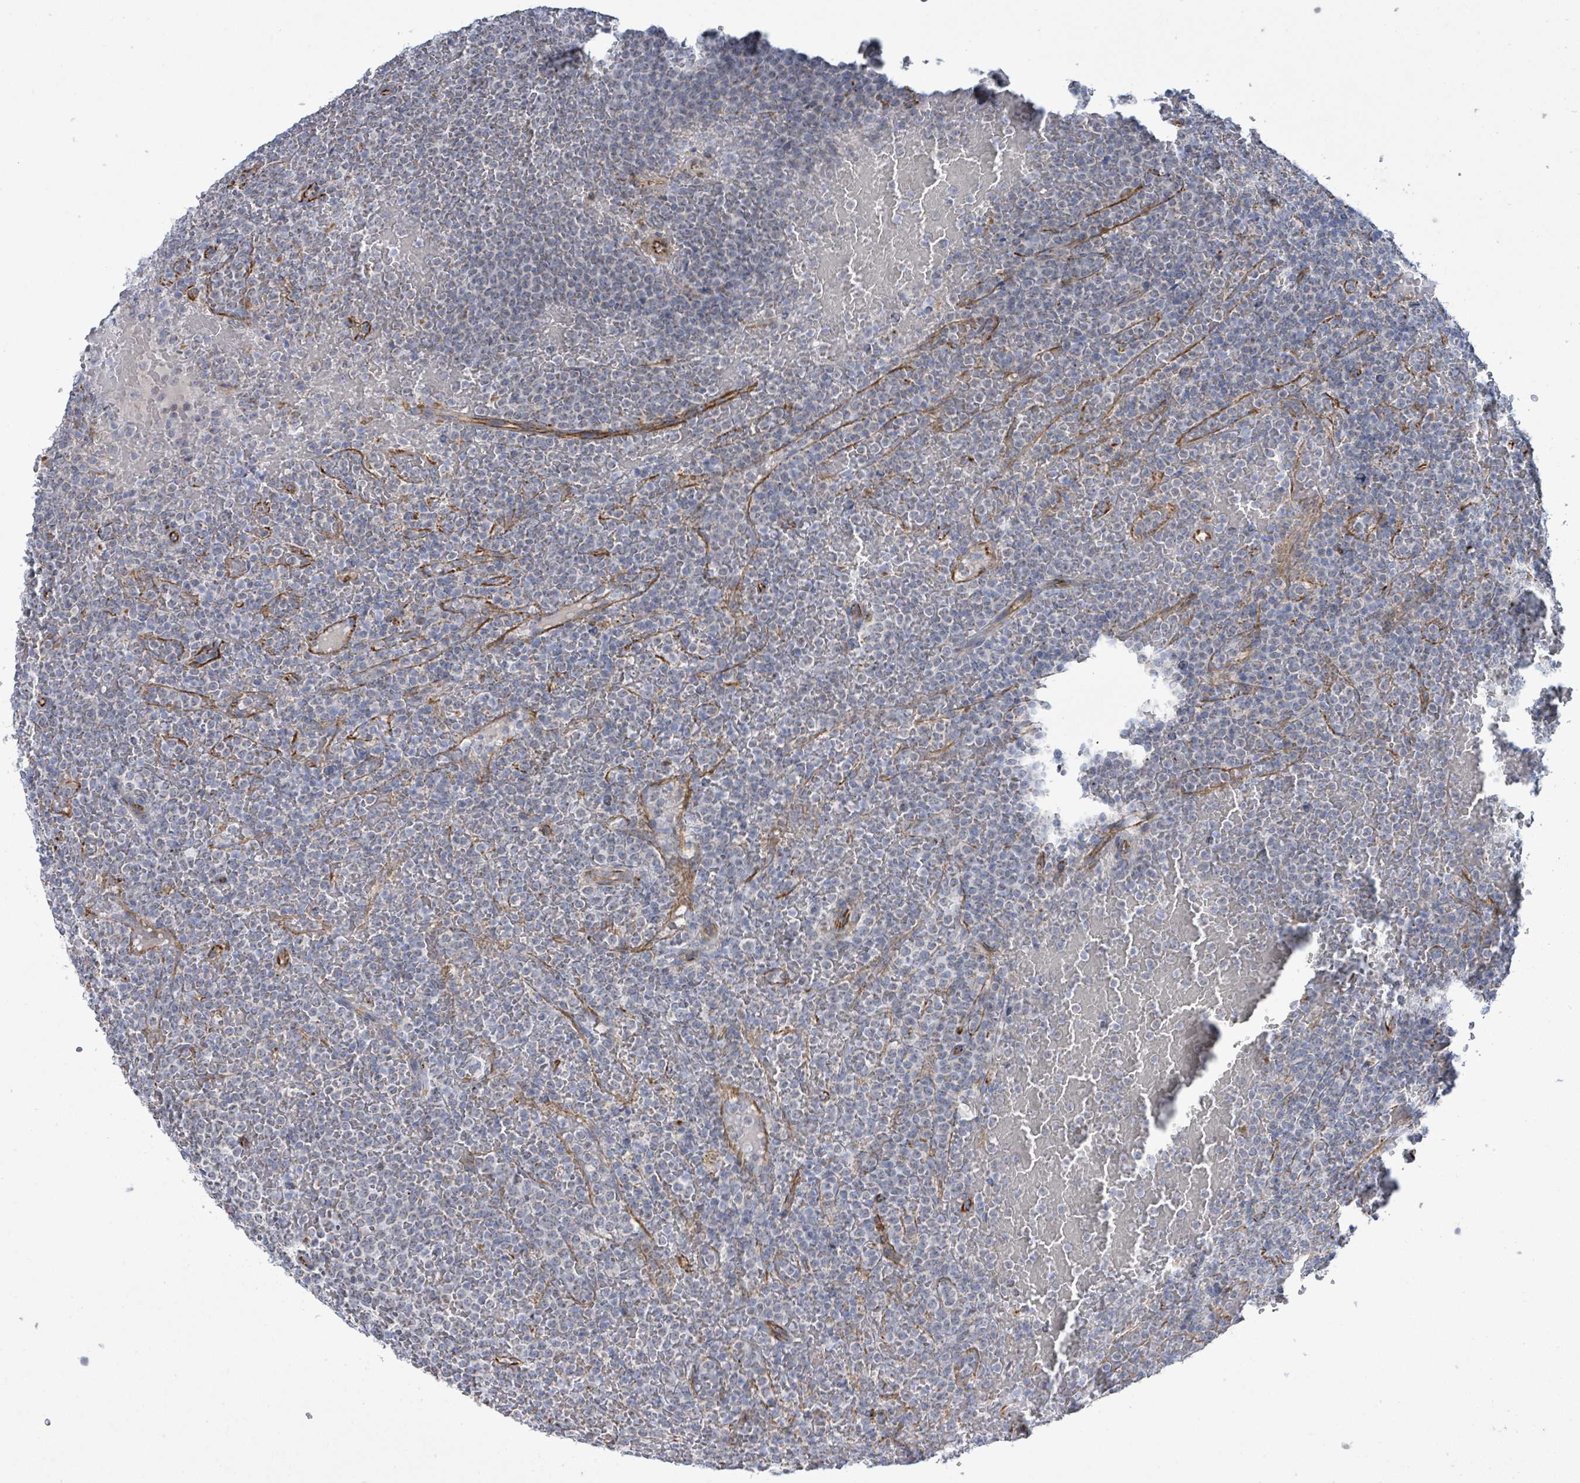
{"staining": {"intensity": "weak", "quantity": "25%-75%", "location": "cytoplasmic/membranous"}, "tissue": "lymphoma", "cell_type": "Tumor cells", "image_type": "cancer", "snomed": [{"axis": "morphology", "description": "Malignant lymphoma, non-Hodgkin's type, Low grade"}, {"axis": "topography", "description": "Spleen"}], "caption": "This is a photomicrograph of immunohistochemistry staining of lymphoma, which shows weak staining in the cytoplasmic/membranous of tumor cells.", "gene": "ALG12", "patient": {"sex": "male", "age": 60}}